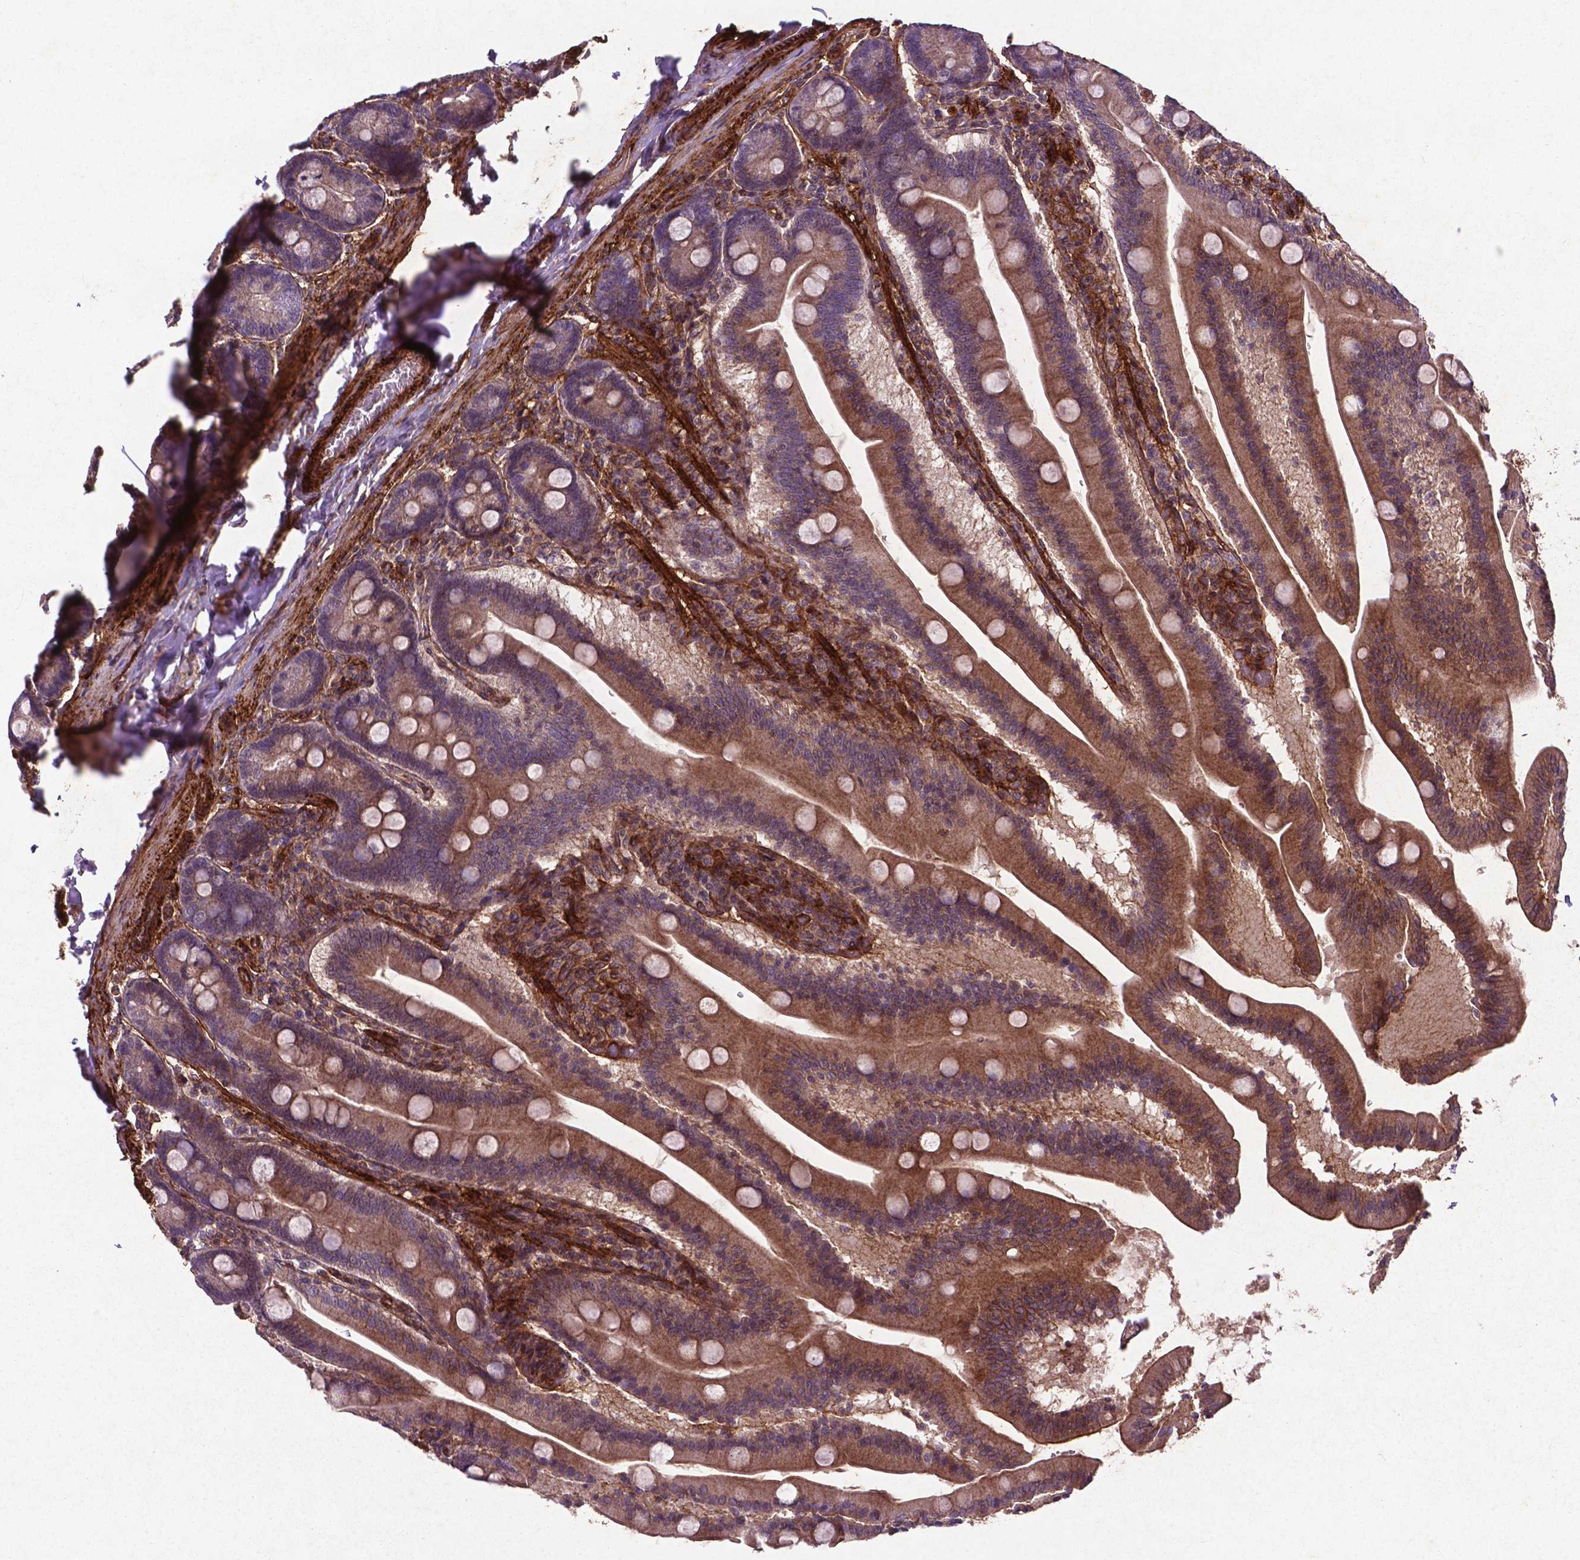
{"staining": {"intensity": "moderate", "quantity": ">75%", "location": "cytoplasmic/membranous"}, "tissue": "small intestine", "cell_type": "Glandular cells", "image_type": "normal", "snomed": [{"axis": "morphology", "description": "Normal tissue, NOS"}, {"axis": "topography", "description": "Small intestine"}], "caption": "Immunohistochemical staining of normal small intestine demonstrates moderate cytoplasmic/membranous protein staining in about >75% of glandular cells. Ihc stains the protein in brown and the nuclei are stained blue.", "gene": "RRAS", "patient": {"sex": "male", "age": 37}}